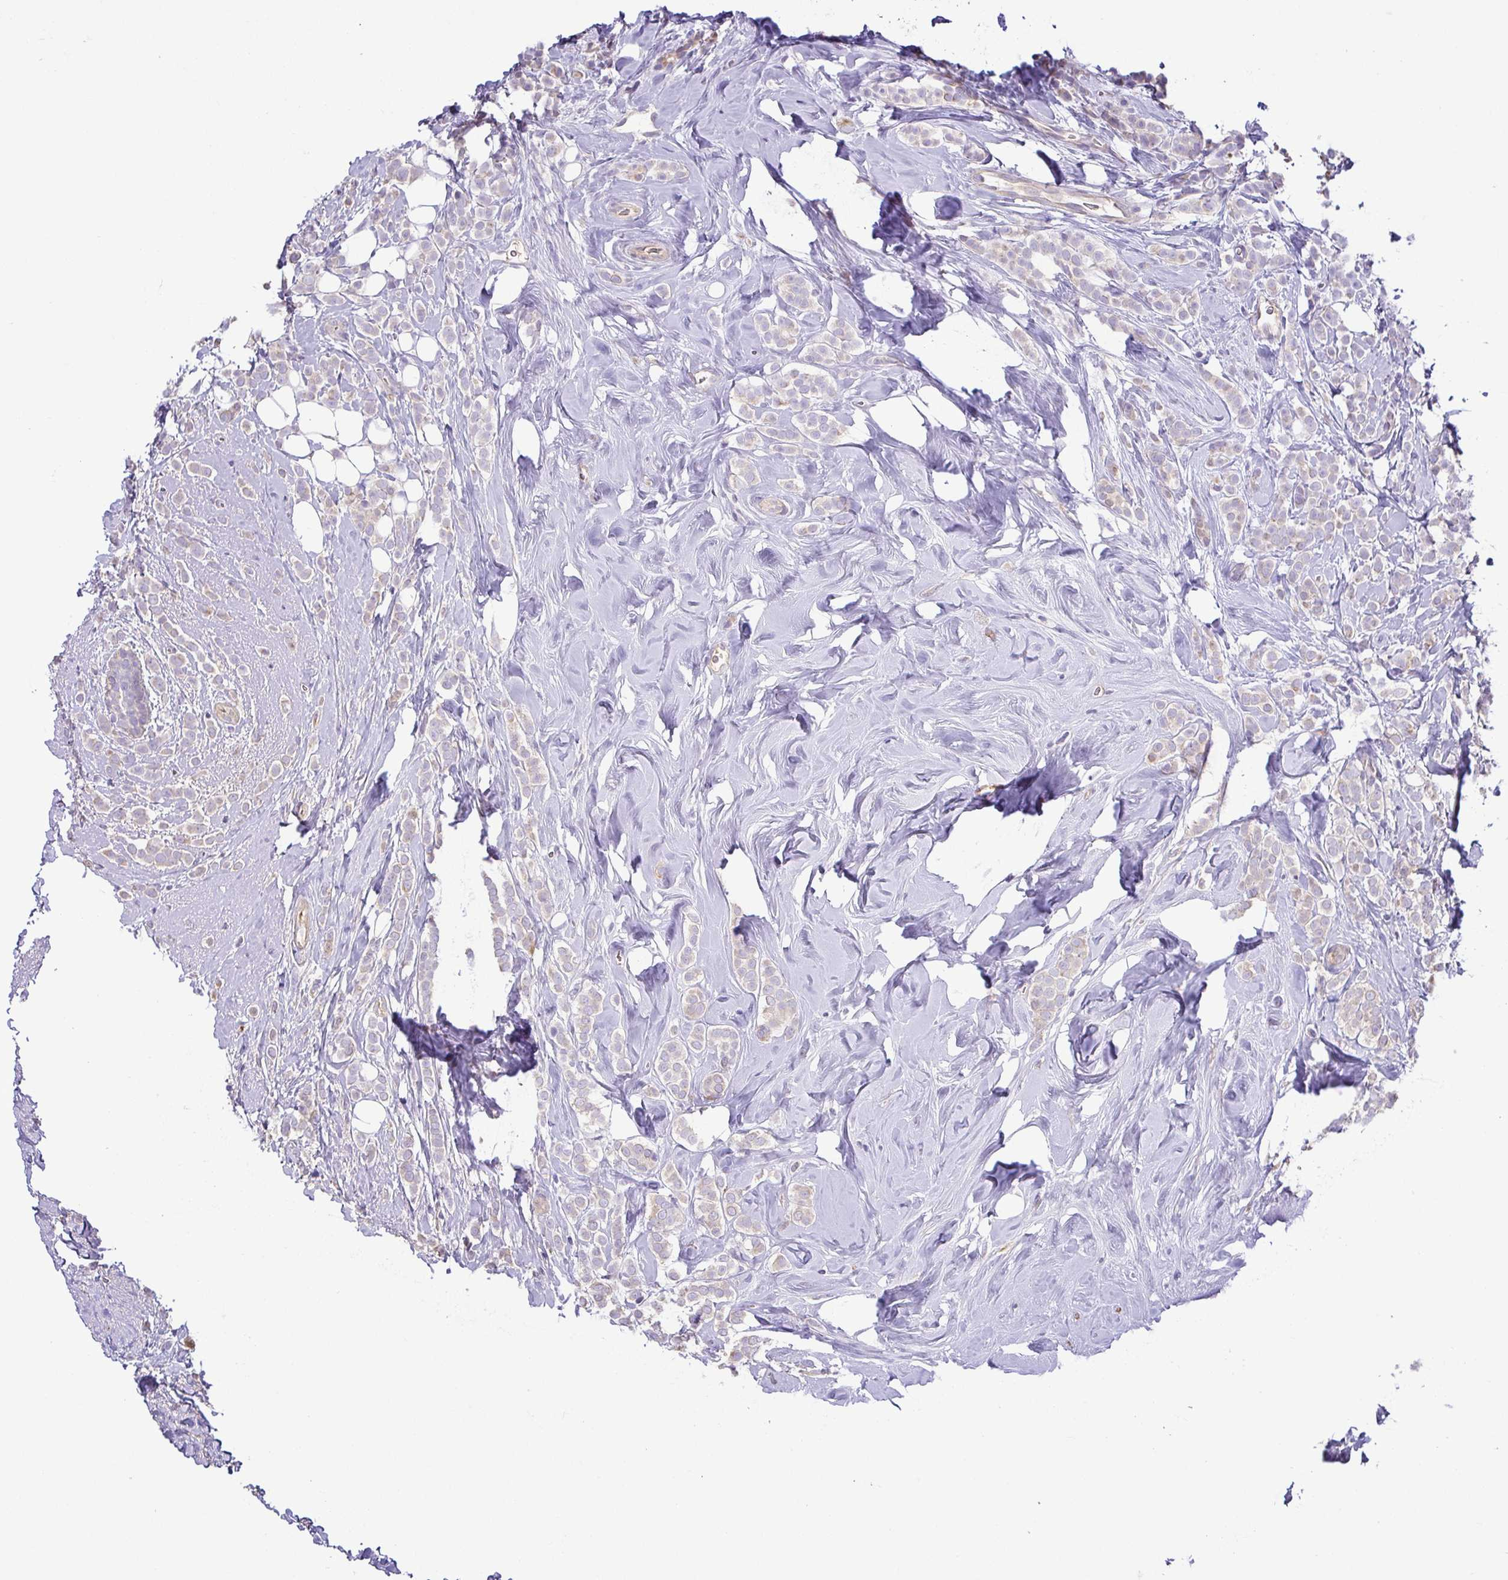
{"staining": {"intensity": "weak", "quantity": "<25%", "location": "cytoplasmic/membranous"}, "tissue": "breast cancer", "cell_type": "Tumor cells", "image_type": "cancer", "snomed": [{"axis": "morphology", "description": "Lobular carcinoma"}, {"axis": "topography", "description": "Breast"}], "caption": "Immunohistochemistry of breast cancer (lobular carcinoma) displays no staining in tumor cells.", "gene": "MYL10", "patient": {"sex": "female", "age": 49}}